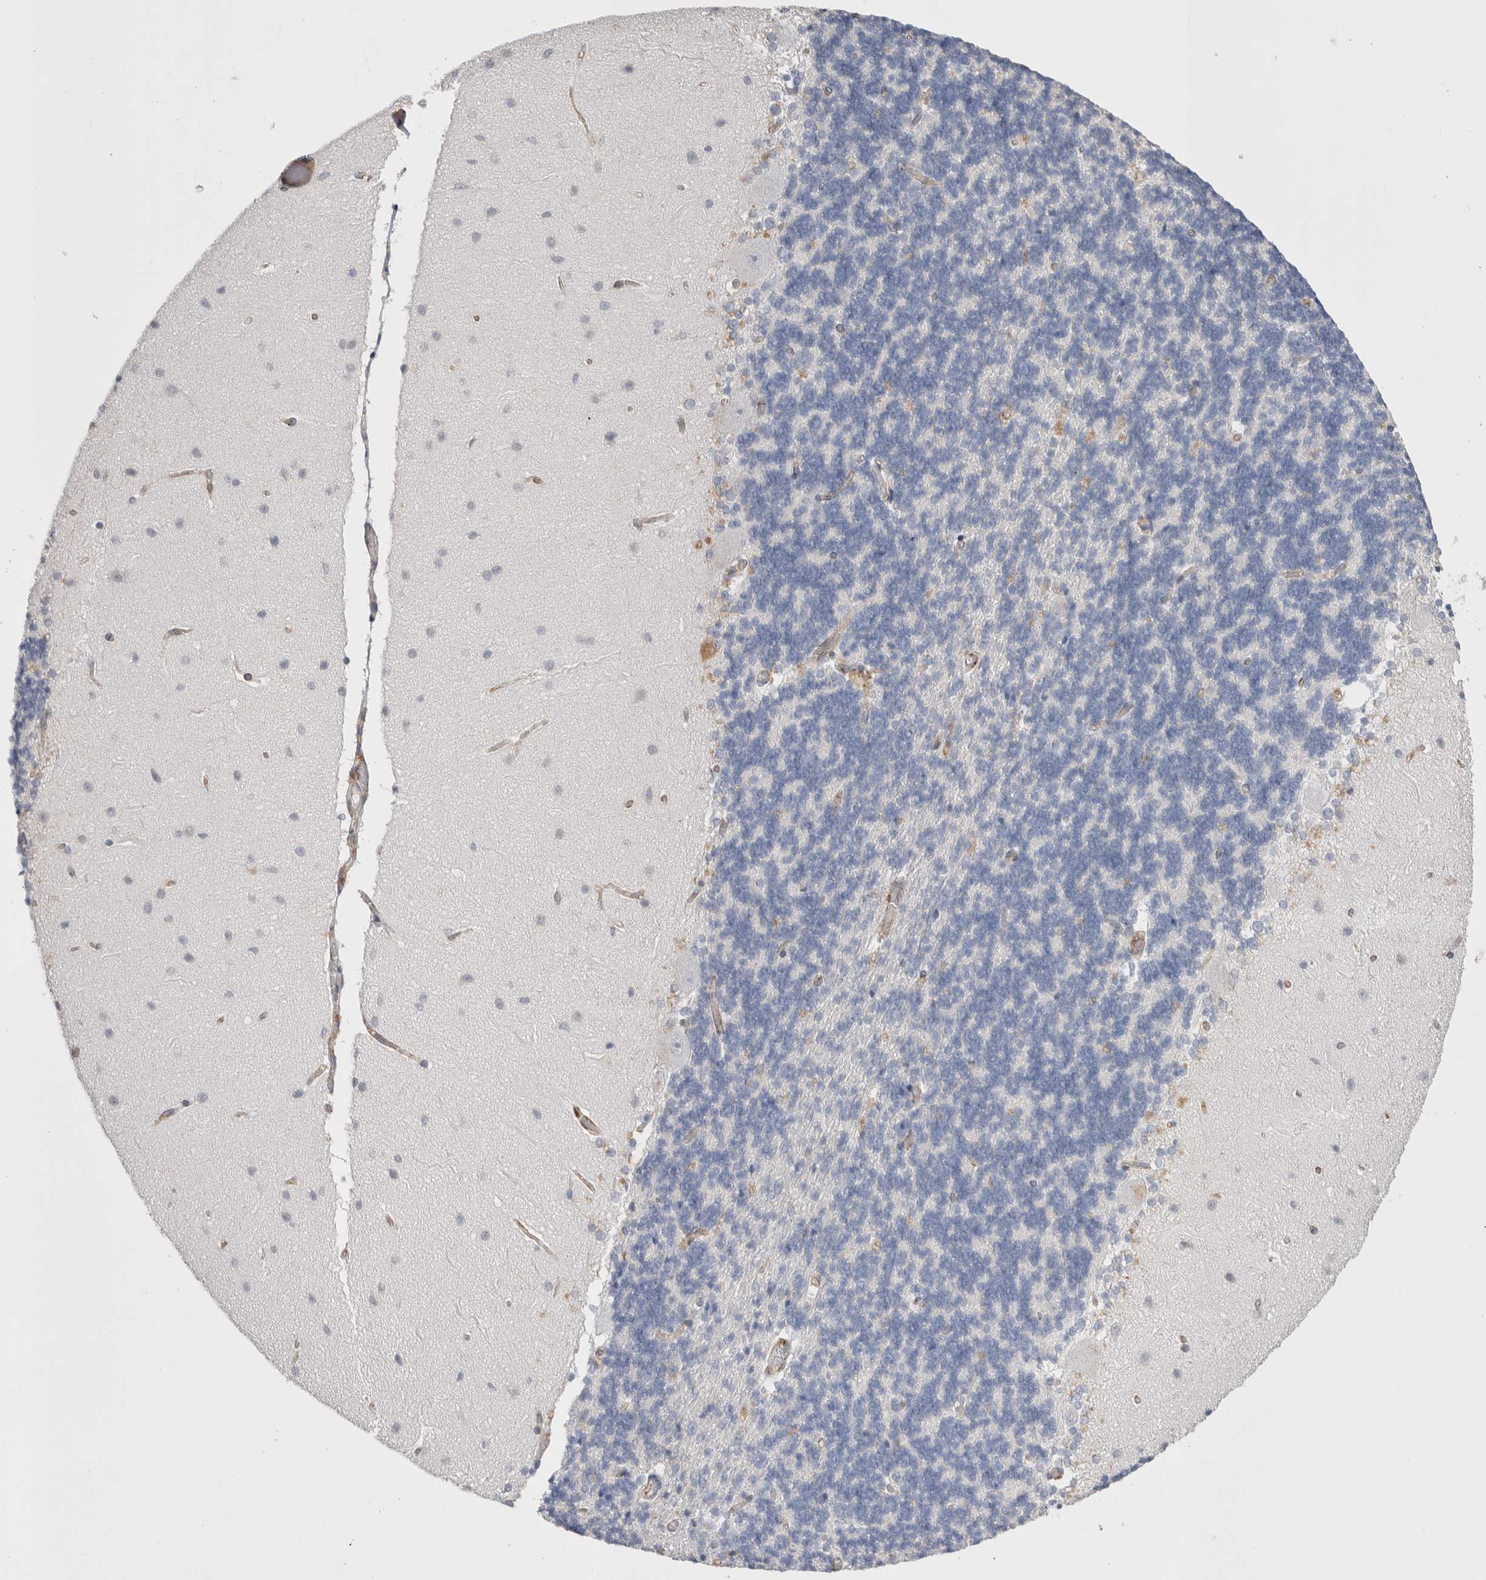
{"staining": {"intensity": "negative", "quantity": "none", "location": "none"}, "tissue": "cerebellum", "cell_type": "Cells in granular layer", "image_type": "normal", "snomed": [{"axis": "morphology", "description": "Normal tissue, NOS"}, {"axis": "topography", "description": "Cerebellum"}], "caption": "Cells in granular layer are negative for protein expression in normal human cerebellum. Nuclei are stained in blue.", "gene": "CNPY4", "patient": {"sex": "female", "age": 54}}